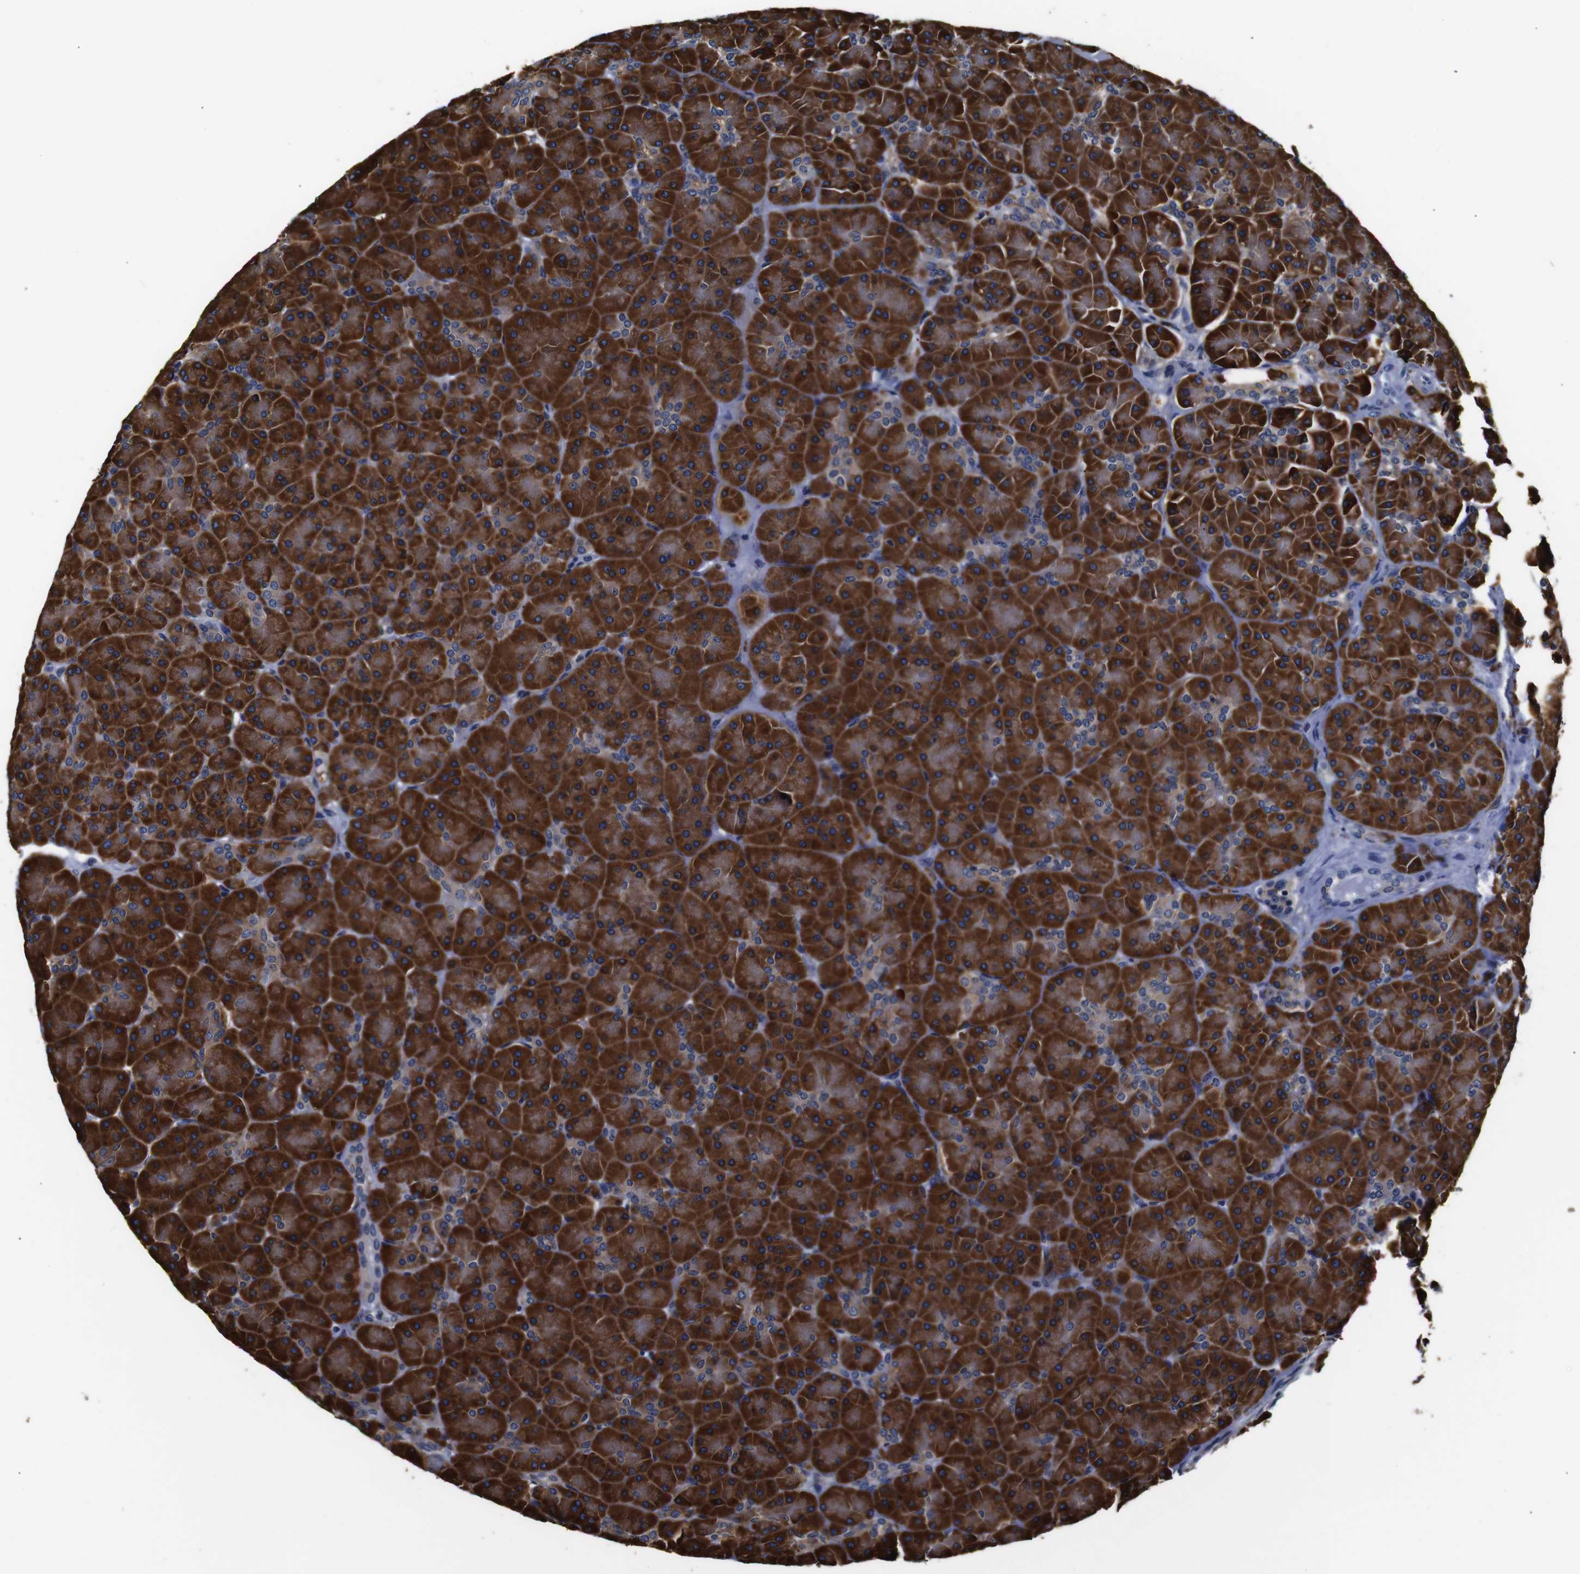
{"staining": {"intensity": "strong", "quantity": ">75%", "location": "cytoplasmic/membranous"}, "tissue": "pancreas", "cell_type": "Exocrine glandular cells", "image_type": "normal", "snomed": [{"axis": "morphology", "description": "Normal tissue, NOS"}, {"axis": "topography", "description": "Pancreas"}], "caption": "Immunohistochemistry (IHC) (DAB) staining of normal pancreas reveals strong cytoplasmic/membranous protein staining in about >75% of exocrine glandular cells. Immunohistochemistry stains the protein of interest in brown and the nuclei are stained blue.", "gene": "PPIB", "patient": {"sex": "male", "age": 66}}